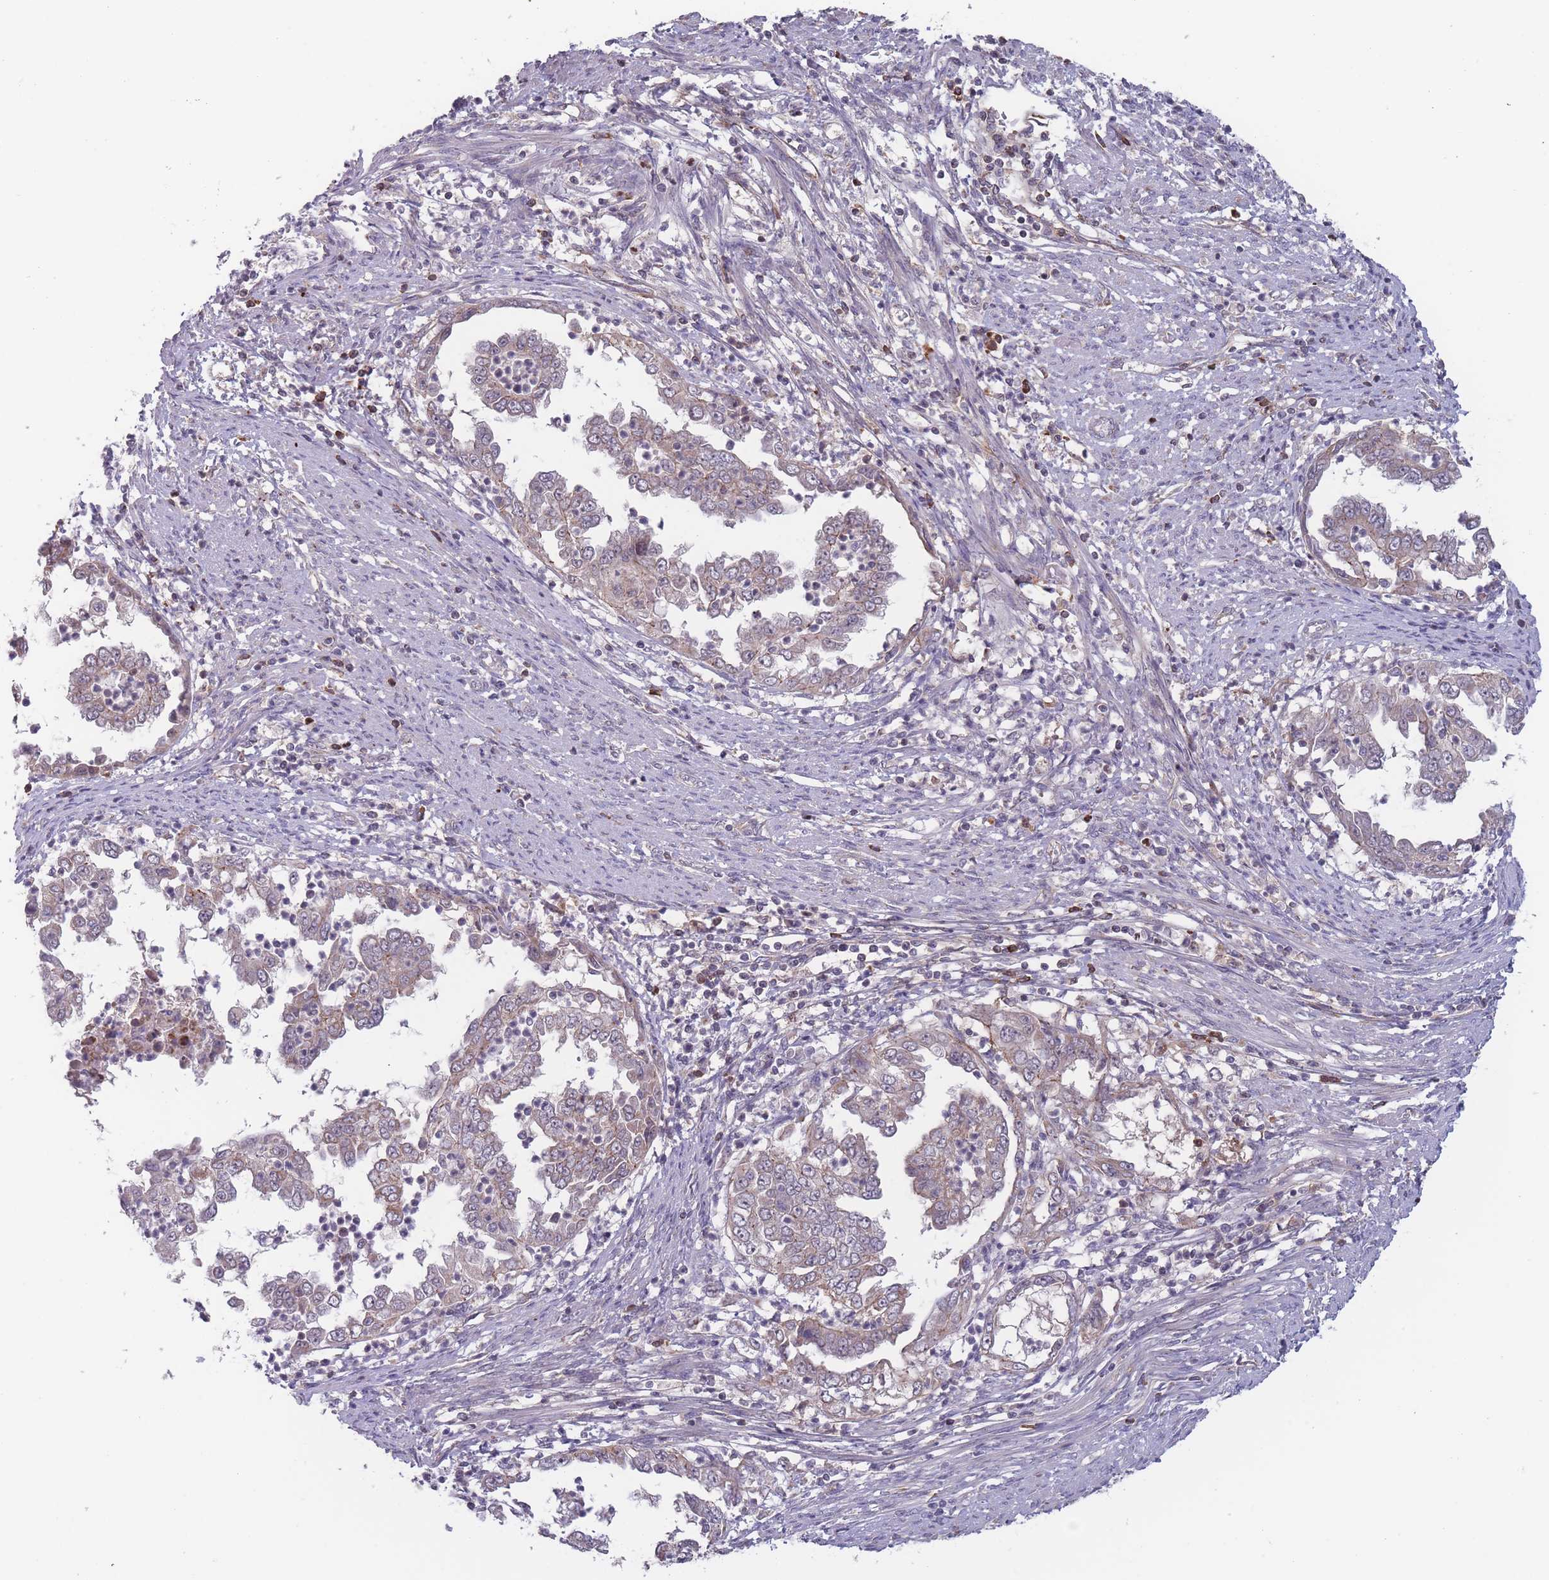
{"staining": {"intensity": "weak", "quantity": "25%-75%", "location": "cytoplasmic/membranous"}, "tissue": "endometrial cancer", "cell_type": "Tumor cells", "image_type": "cancer", "snomed": [{"axis": "morphology", "description": "Adenocarcinoma, NOS"}, {"axis": "topography", "description": "Endometrium"}], "caption": "High-power microscopy captured an immunohistochemistry (IHC) image of endometrial cancer, revealing weak cytoplasmic/membranous staining in approximately 25%-75% of tumor cells.", "gene": "TMEM232", "patient": {"sex": "female", "age": 85}}